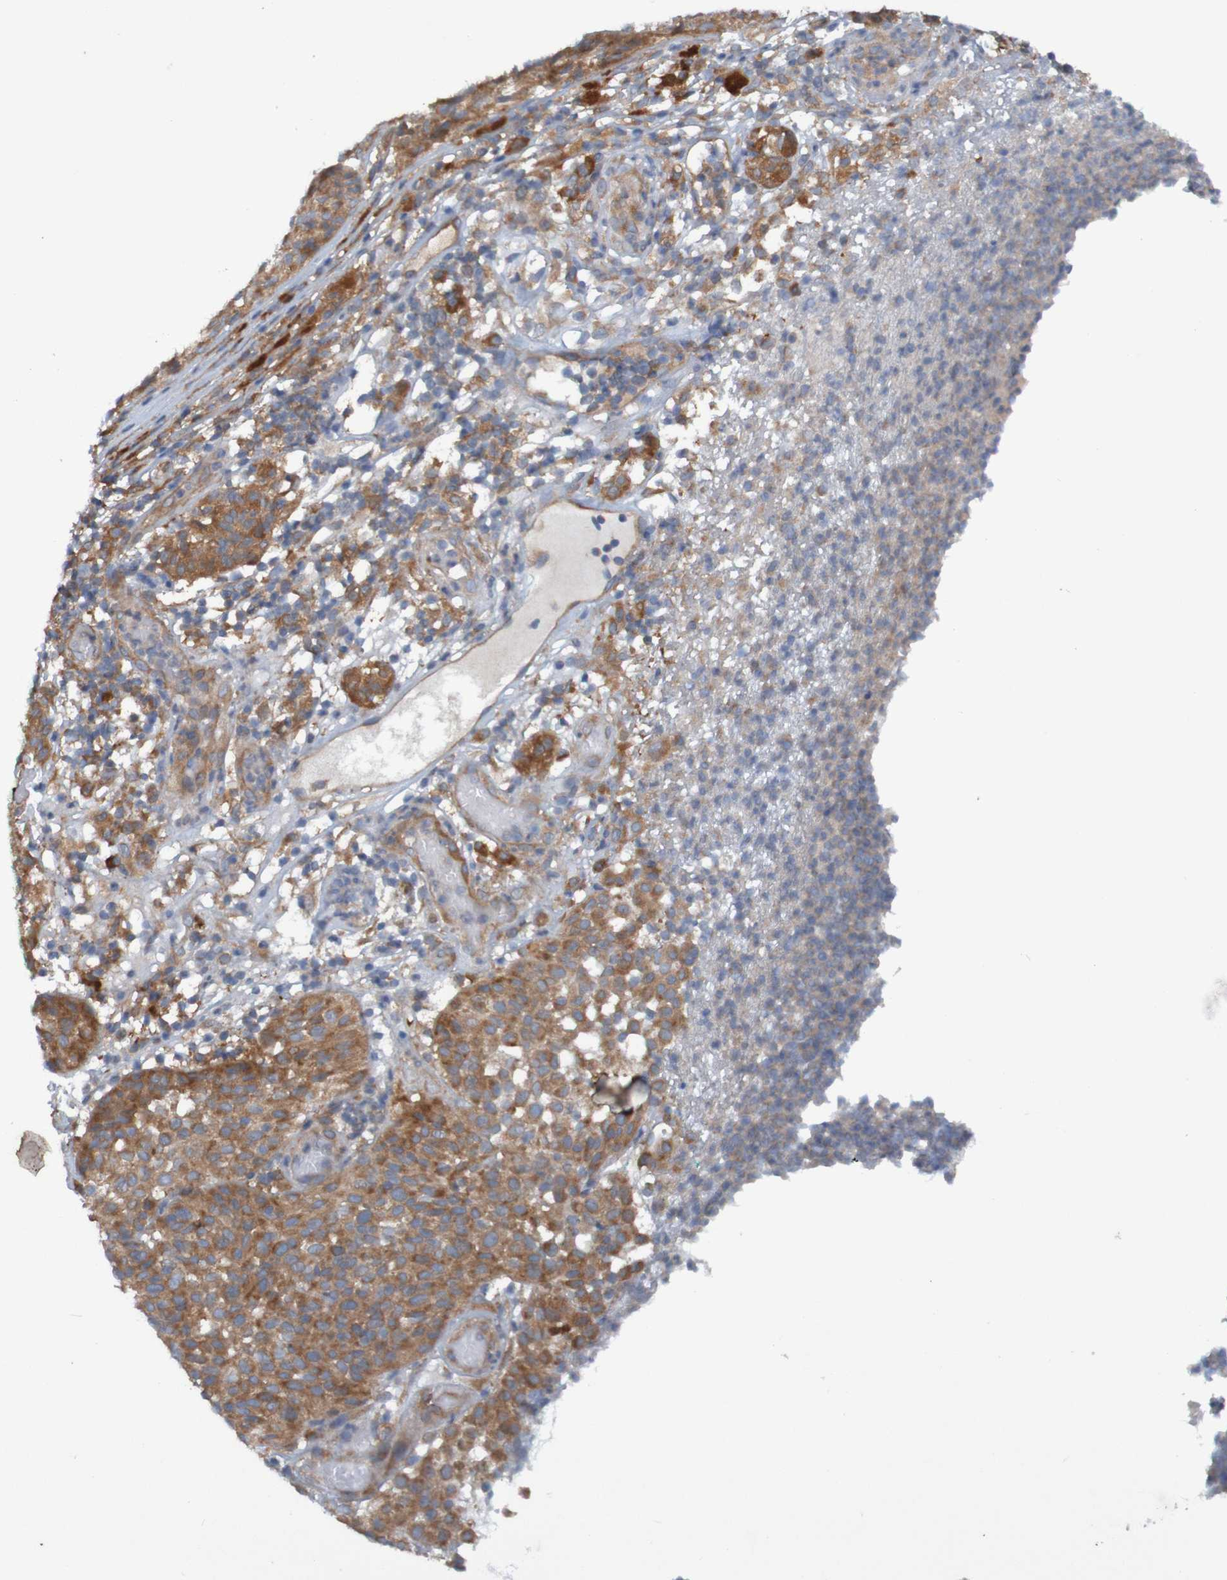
{"staining": {"intensity": "moderate", "quantity": ">75%", "location": "cytoplasmic/membranous"}, "tissue": "melanoma", "cell_type": "Tumor cells", "image_type": "cancer", "snomed": [{"axis": "morphology", "description": "Malignant melanoma, NOS"}, {"axis": "topography", "description": "Skin"}], "caption": "Melanoma was stained to show a protein in brown. There is medium levels of moderate cytoplasmic/membranous expression in approximately >75% of tumor cells.", "gene": "DNAJC4", "patient": {"sex": "female", "age": 46}}